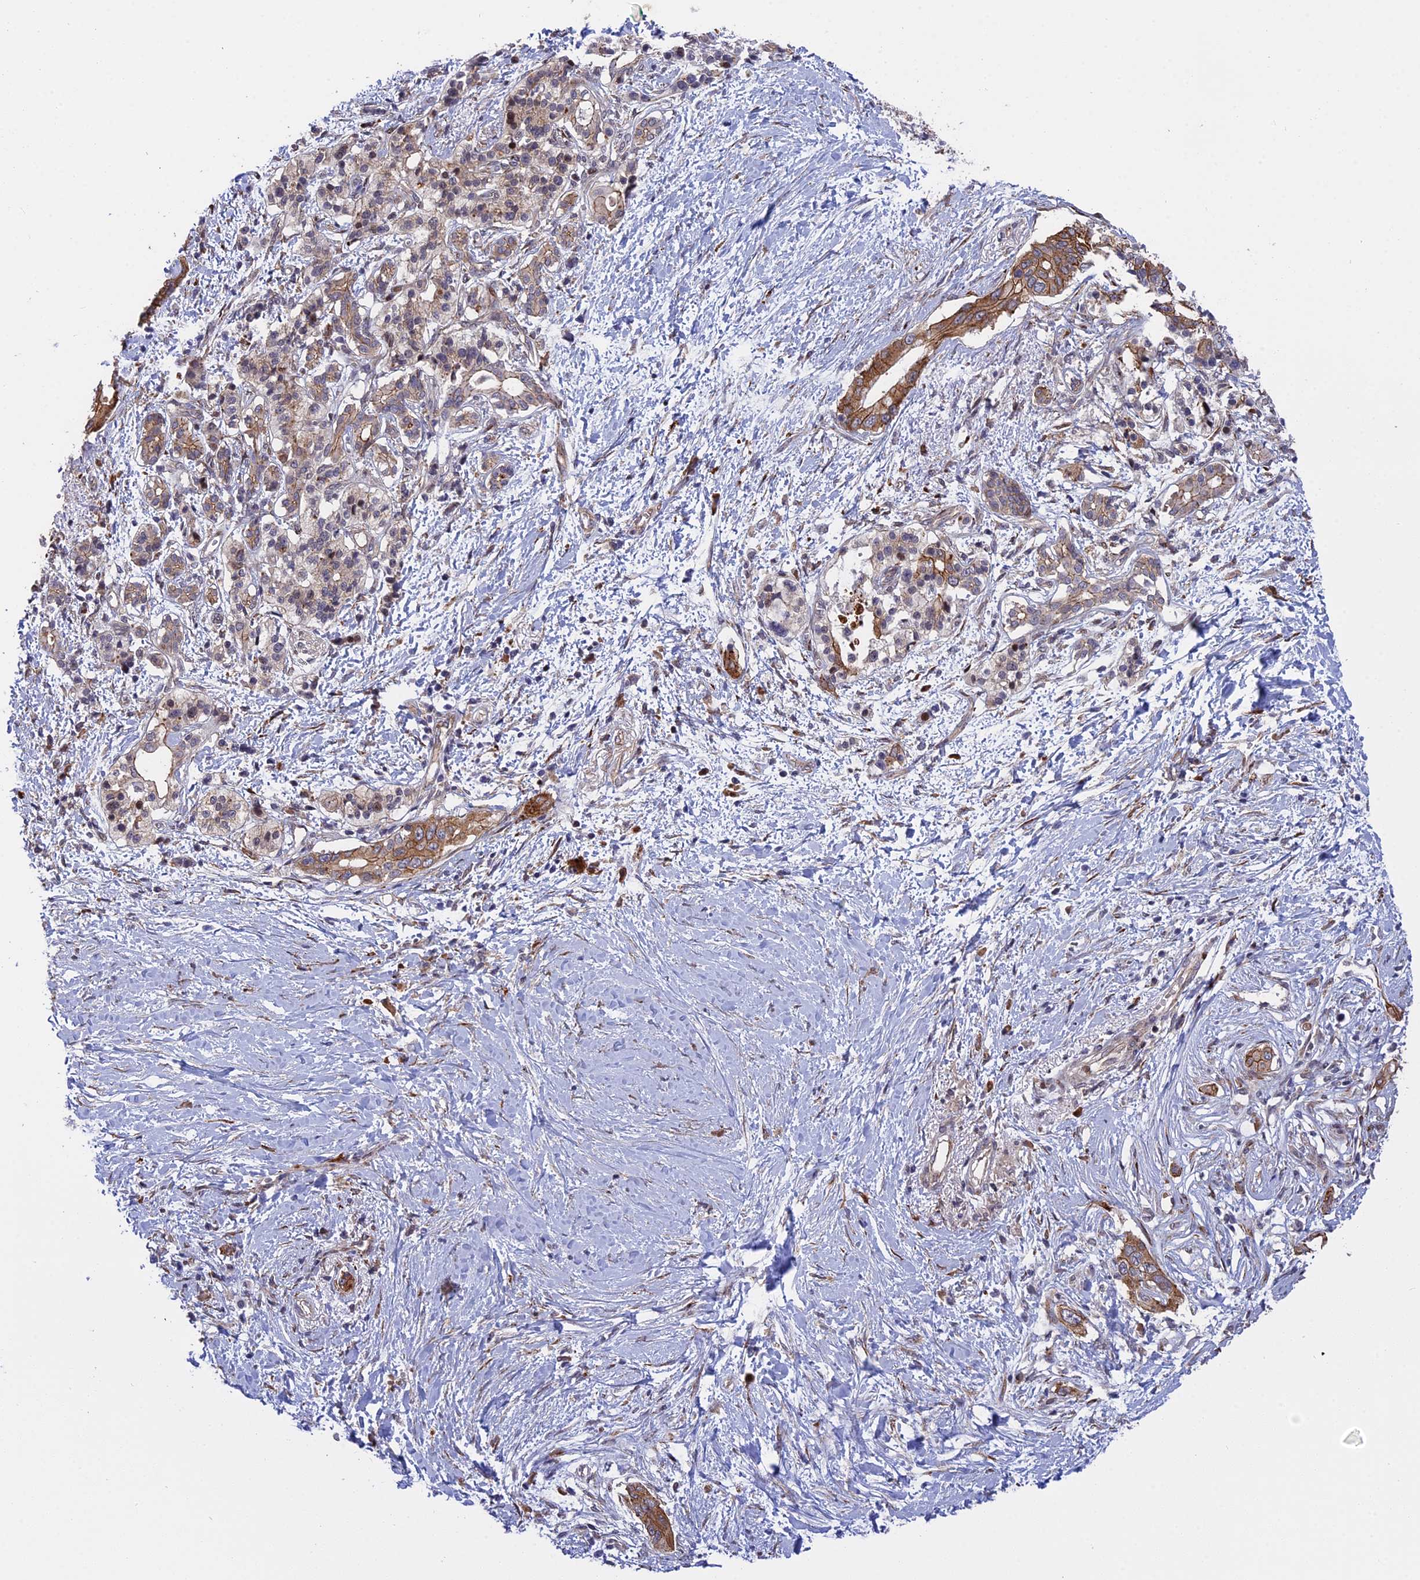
{"staining": {"intensity": "moderate", "quantity": ">75%", "location": "cytoplasmic/membranous"}, "tissue": "pancreatic cancer", "cell_type": "Tumor cells", "image_type": "cancer", "snomed": [{"axis": "morphology", "description": "Normal tissue, NOS"}, {"axis": "morphology", "description": "Adenocarcinoma, NOS"}, {"axis": "topography", "description": "Pancreas"}, {"axis": "topography", "description": "Peripheral nerve tissue"}], "caption": "The image displays staining of pancreatic adenocarcinoma, revealing moderate cytoplasmic/membranous protein staining (brown color) within tumor cells. Using DAB (3,3'-diaminobenzidine) (brown) and hematoxylin (blue) stains, captured at high magnification using brightfield microscopy.", "gene": "DDX60L", "patient": {"sex": "male", "age": 59}}